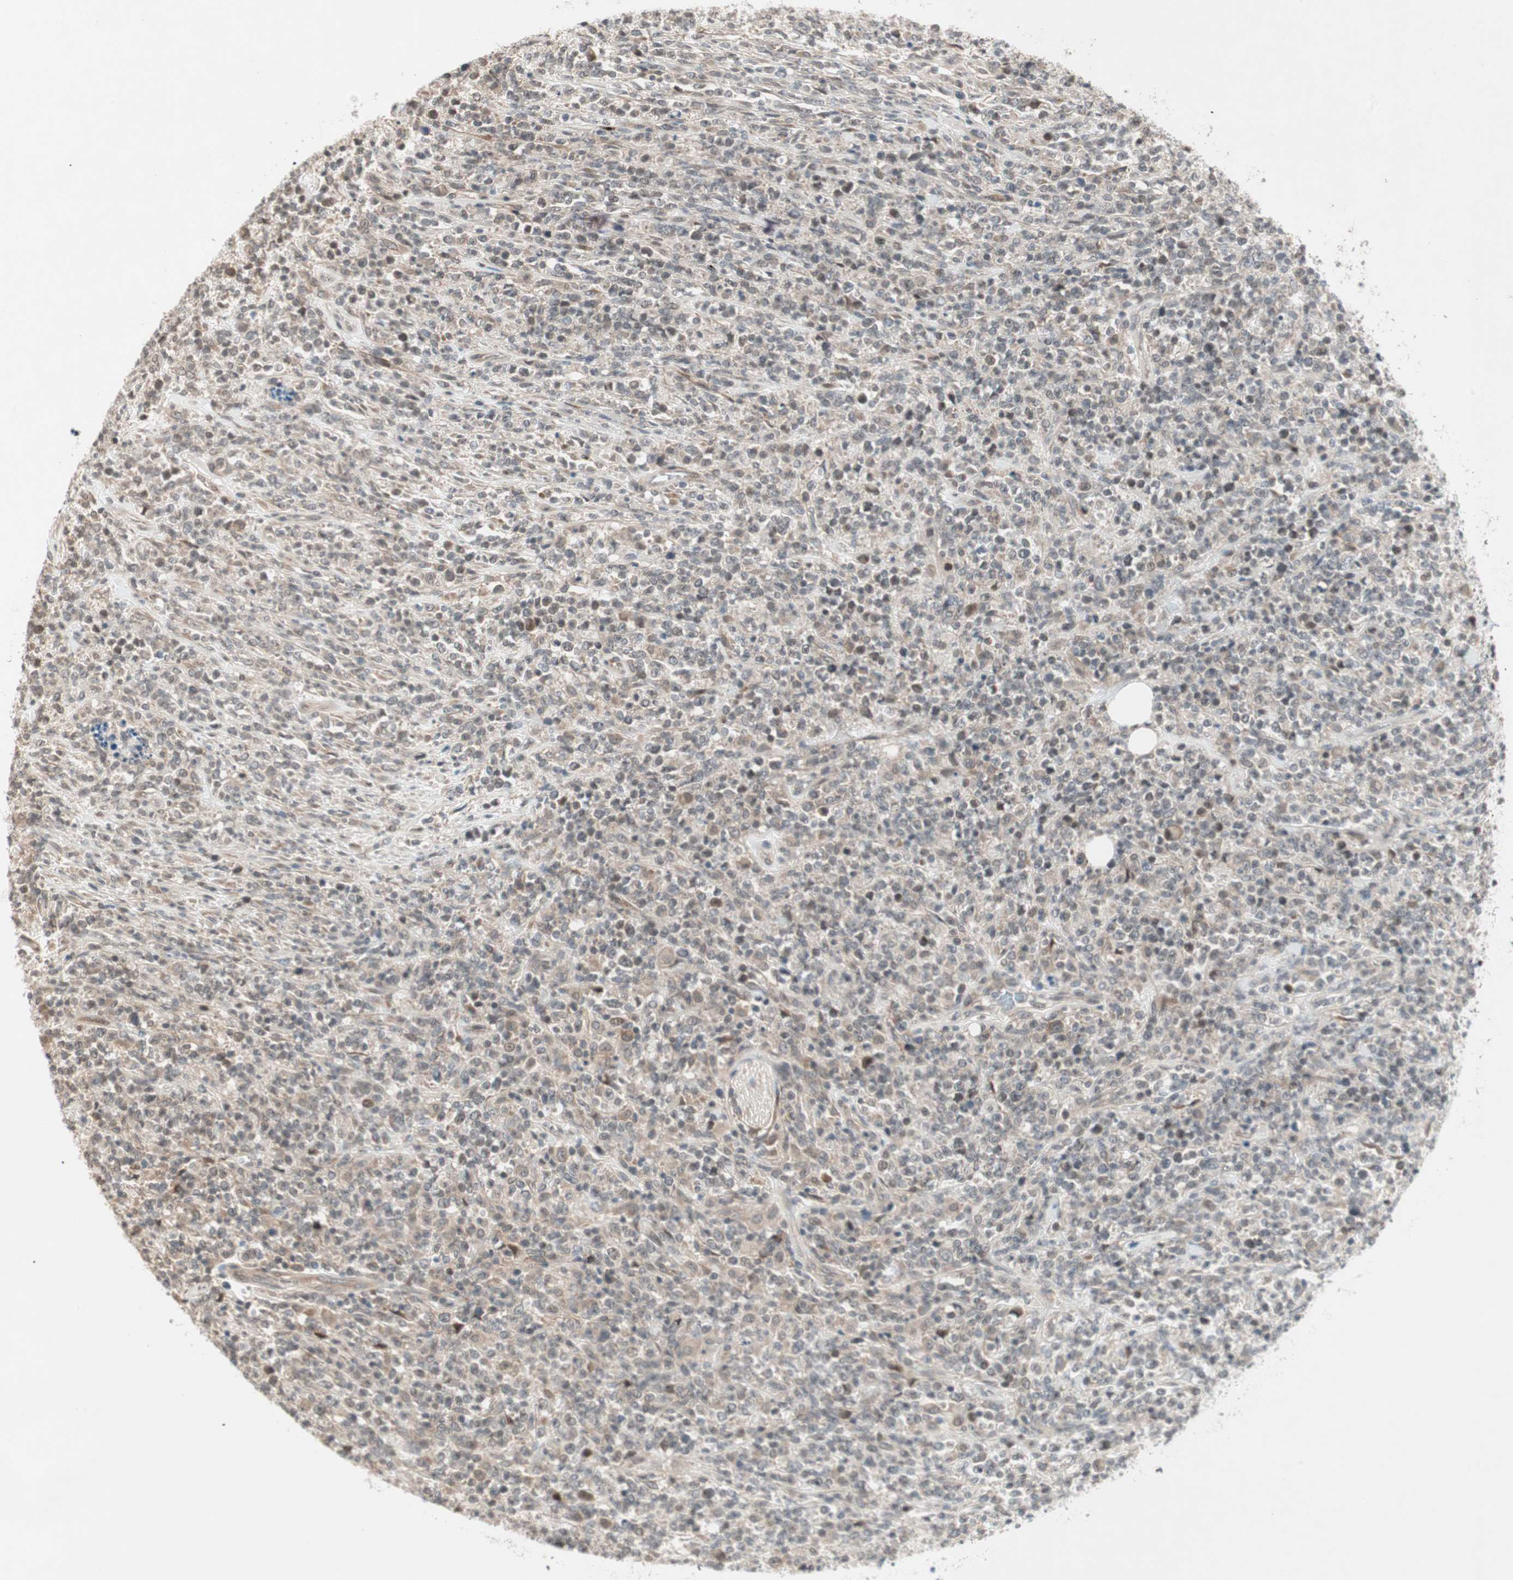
{"staining": {"intensity": "weak", "quantity": "25%-75%", "location": "cytoplasmic/membranous"}, "tissue": "lymphoma", "cell_type": "Tumor cells", "image_type": "cancer", "snomed": [{"axis": "morphology", "description": "Malignant lymphoma, non-Hodgkin's type, High grade"}, {"axis": "topography", "description": "Soft tissue"}], "caption": "Lymphoma stained with a protein marker reveals weak staining in tumor cells.", "gene": "PGBD1", "patient": {"sex": "male", "age": 18}}